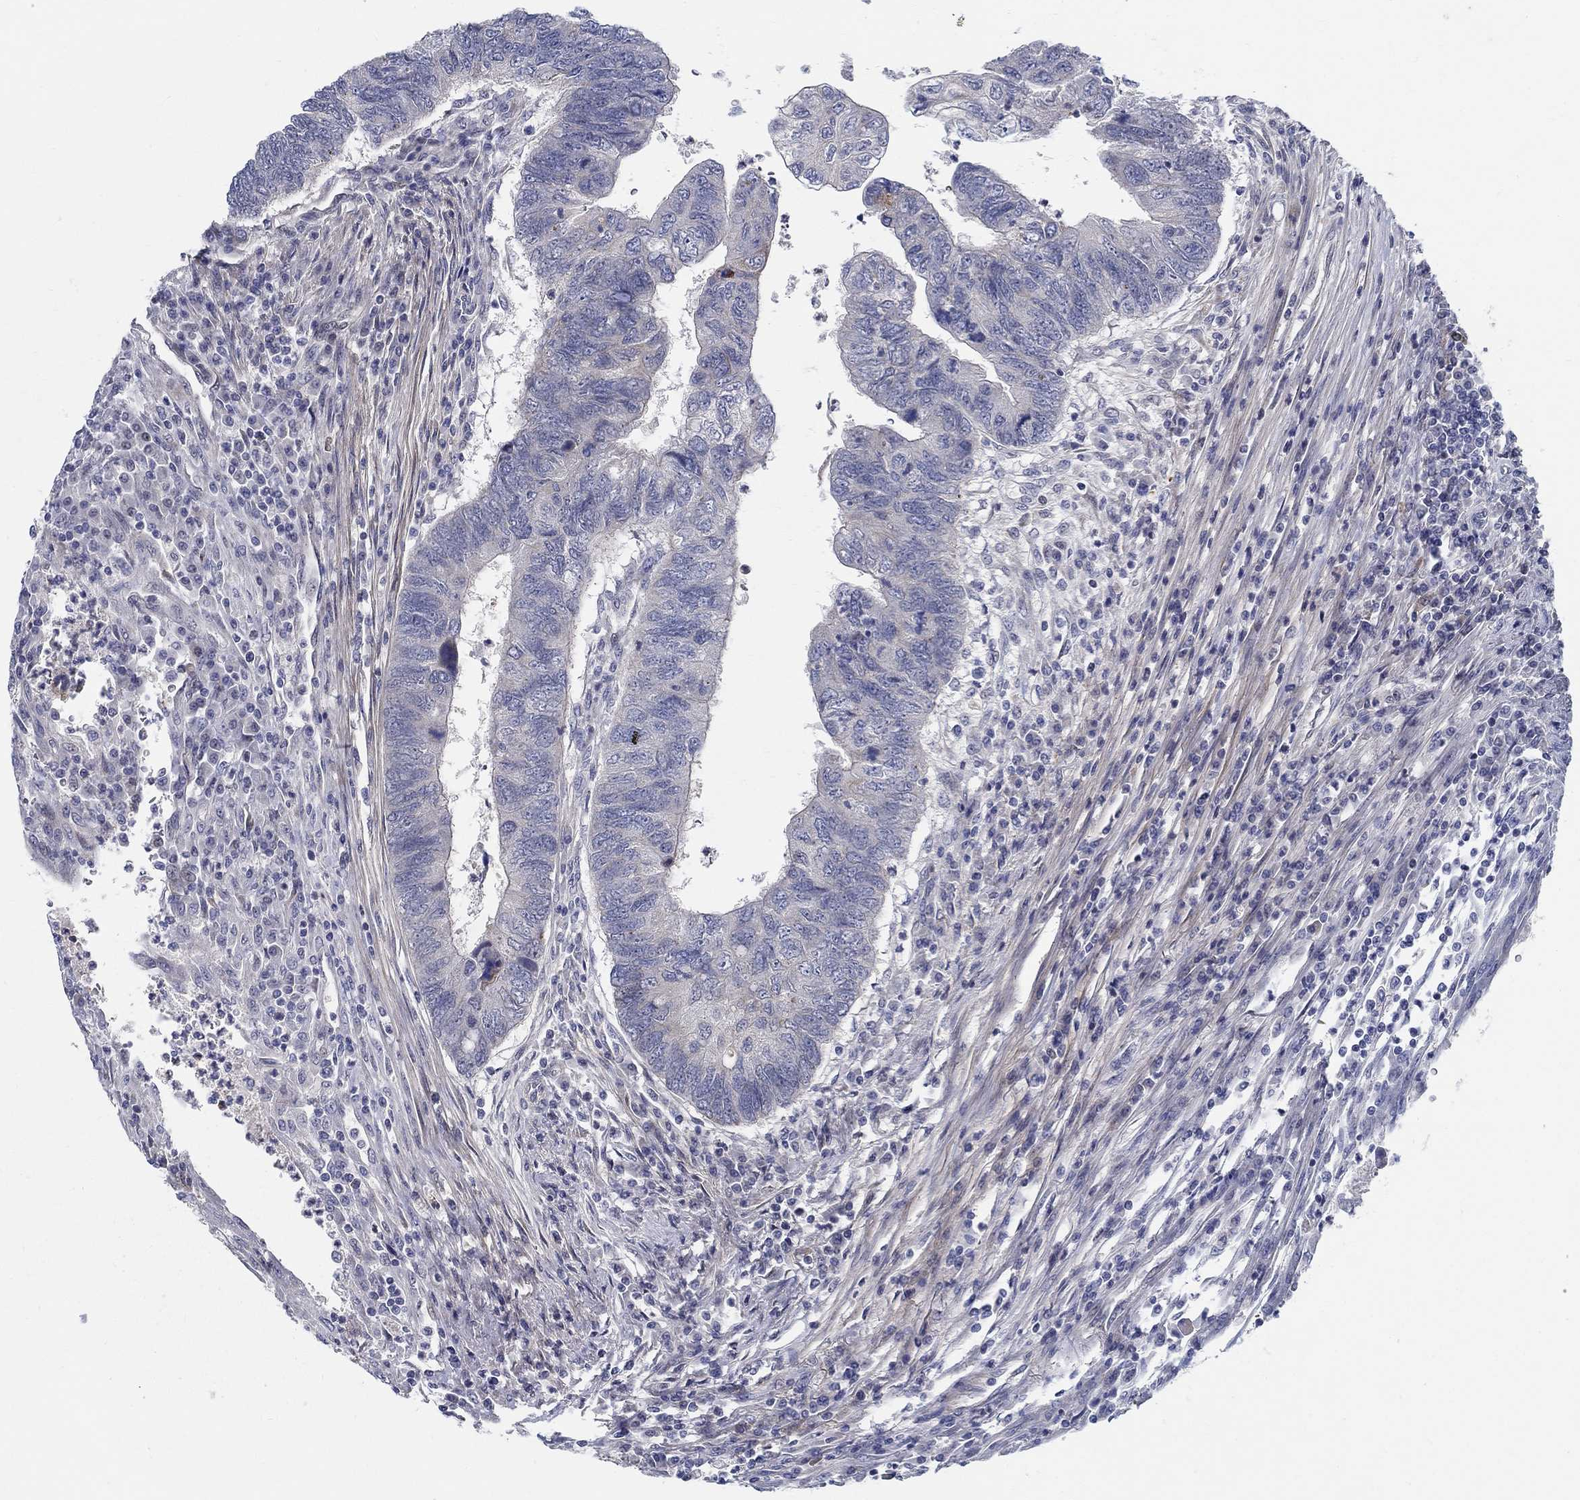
{"staining": {"intensity": "negative", "quantity": "none", "location": "none"}, "tissue": "colorectal cancer", "cell_type": "Tumor cells", "image_type": "cancer", "snomed": [{"axis": "morphology", "description": "Adenocarcinoma, NOS"}, {"axis": "topography", "description": "Colon"}], "caption": "This is an IHC image of human colorectal adenocarcinoma. There is no positivity in tumor cells.", "gene": "C16orf46", "patient": {"sex": "female", "age": 67}}